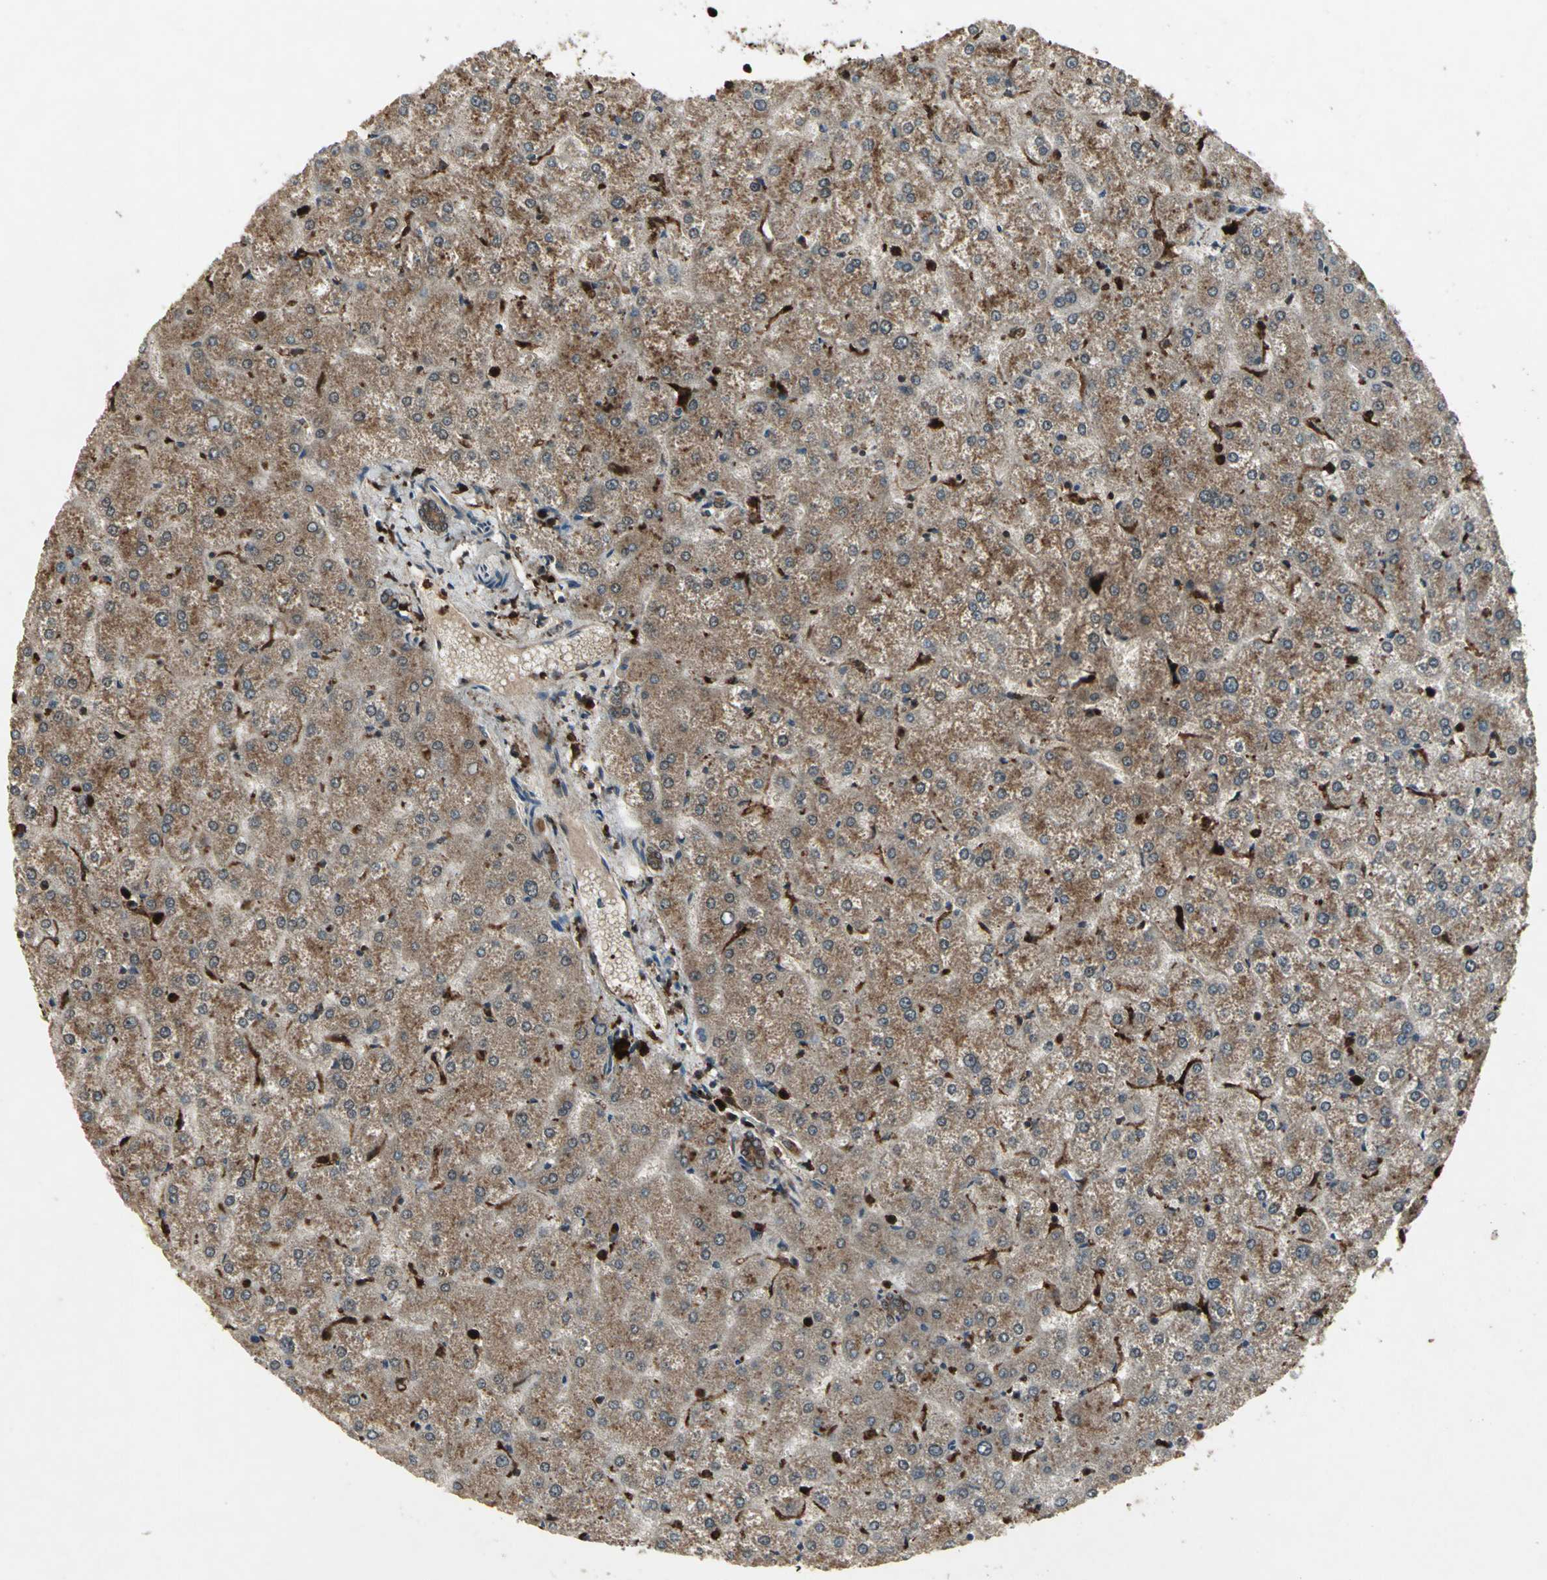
{"staining": {"intensity": "moderate", "quantity": ">75%", "location": "cytoplasmic/membranous"}, "tissue": "liver", "cell_type": "Cholangiocytes", "image_type": "normal", "snomed": [{"axis": "morphology", "description": "Normal tissue, NOS"}, {"axis": "topography", "description": "Liver"}], "caption": "Immunohistochemistry (DAB) staining of benign liver shows moderate cytoplasmic/membranous protein positivity in approximately >75% of cholangiocytes. (Brightfield microscopy of DAB IHC at high magnification).", "gene": "PYCARD", "patient": {"sex": "female", "age": 32}}